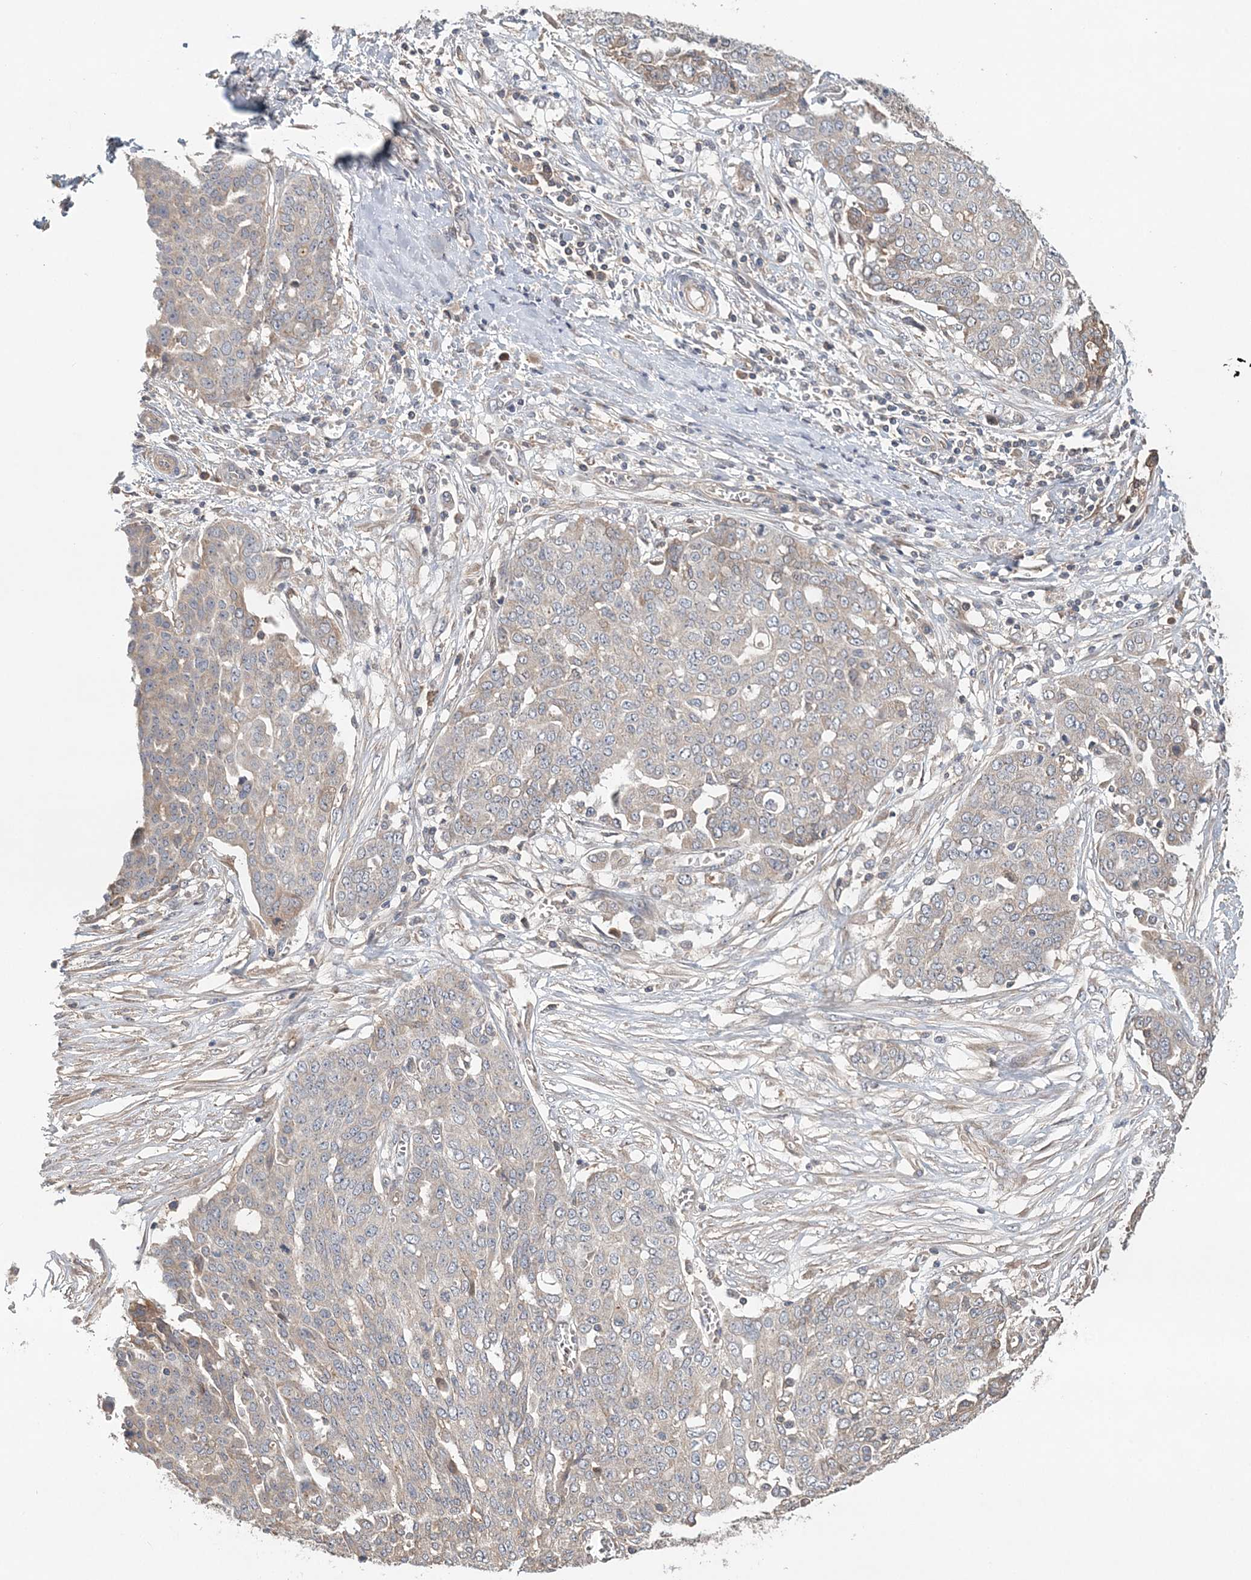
{"staining": {"intensity": "negative", "quantity": "none", "location": "none"}, "tissue": "ovarian cancer", "cell_type": "Tumor cells", "image_type": "cancer", "snomed": [{"axis": "morphology", "description": "Cystadenocarcinoma, serous, NOS"}, {"axis": "topography", "description": "Soft tissue"}, {"axis": "topography", "description": "Ovary"}], "caption": "Serous cystadenocarcinoma (ovarian) stained for a protein using immunohistochemistry reveals no staining tumor cells.", "gene": "SYCP3", "patient": {"sex": "female", "age": 57}}